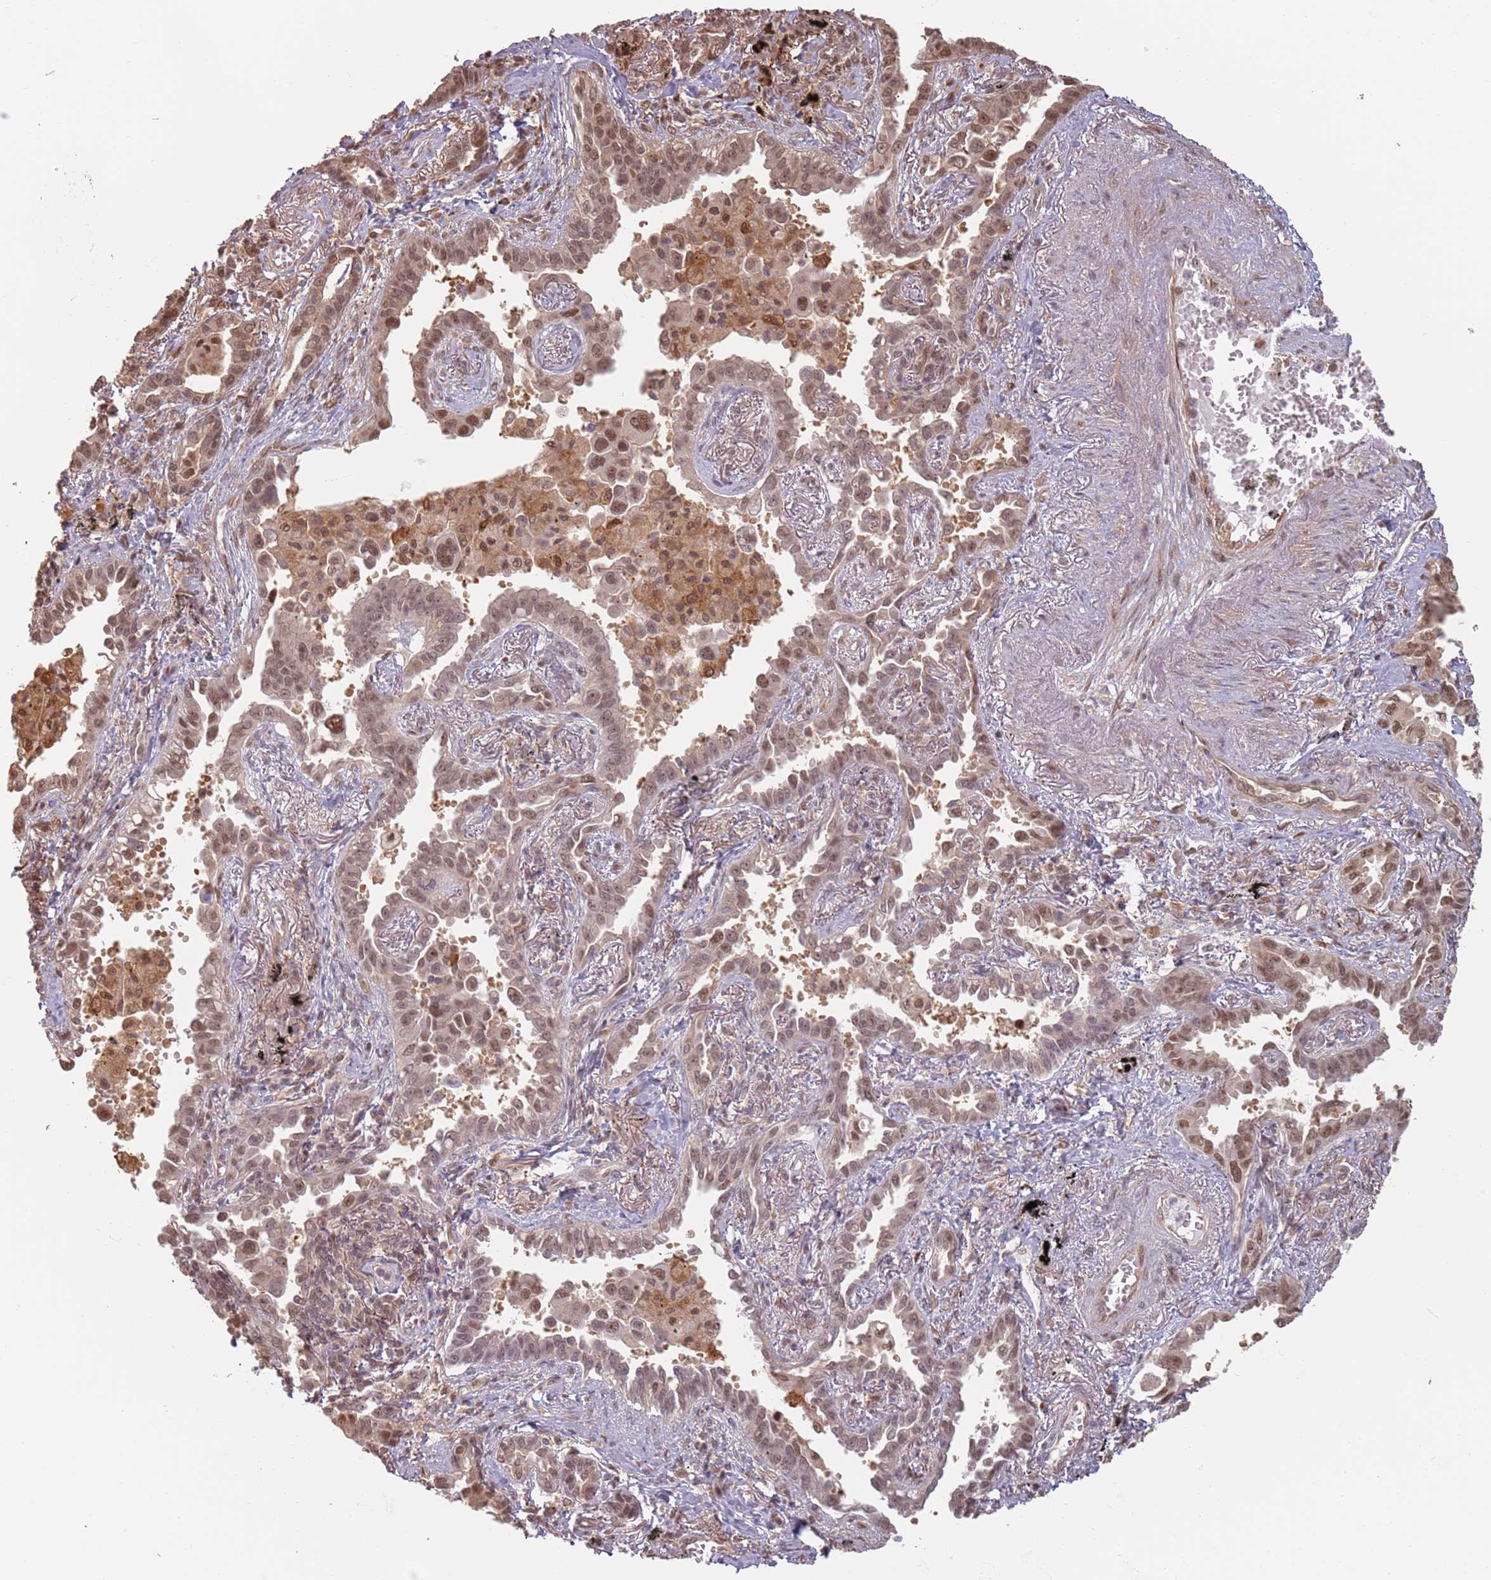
{"staining": {"intensity": "moderate", "quantity": ">75%", "location": "nuclear"}, "tissue": "lung cancer", "cell_type": "Tumor cells", "image_type": "cancer", "snomed": [{"axis": "morphology", "description": "Adenocarcinoma, NOS"}, {"axis": "topography", "description": "Lung"}], "caption": "Adenocarcinoma (lung) stained with DAB immunohistochemistry shows medium levels of moderate nuclear staining in about >75% of tumor cells. (brown staining indicates protein expression, while blue staining denotes nuclei).", "gene": "PLSCR5", "patient": {"sex": "male", "age": 67}}